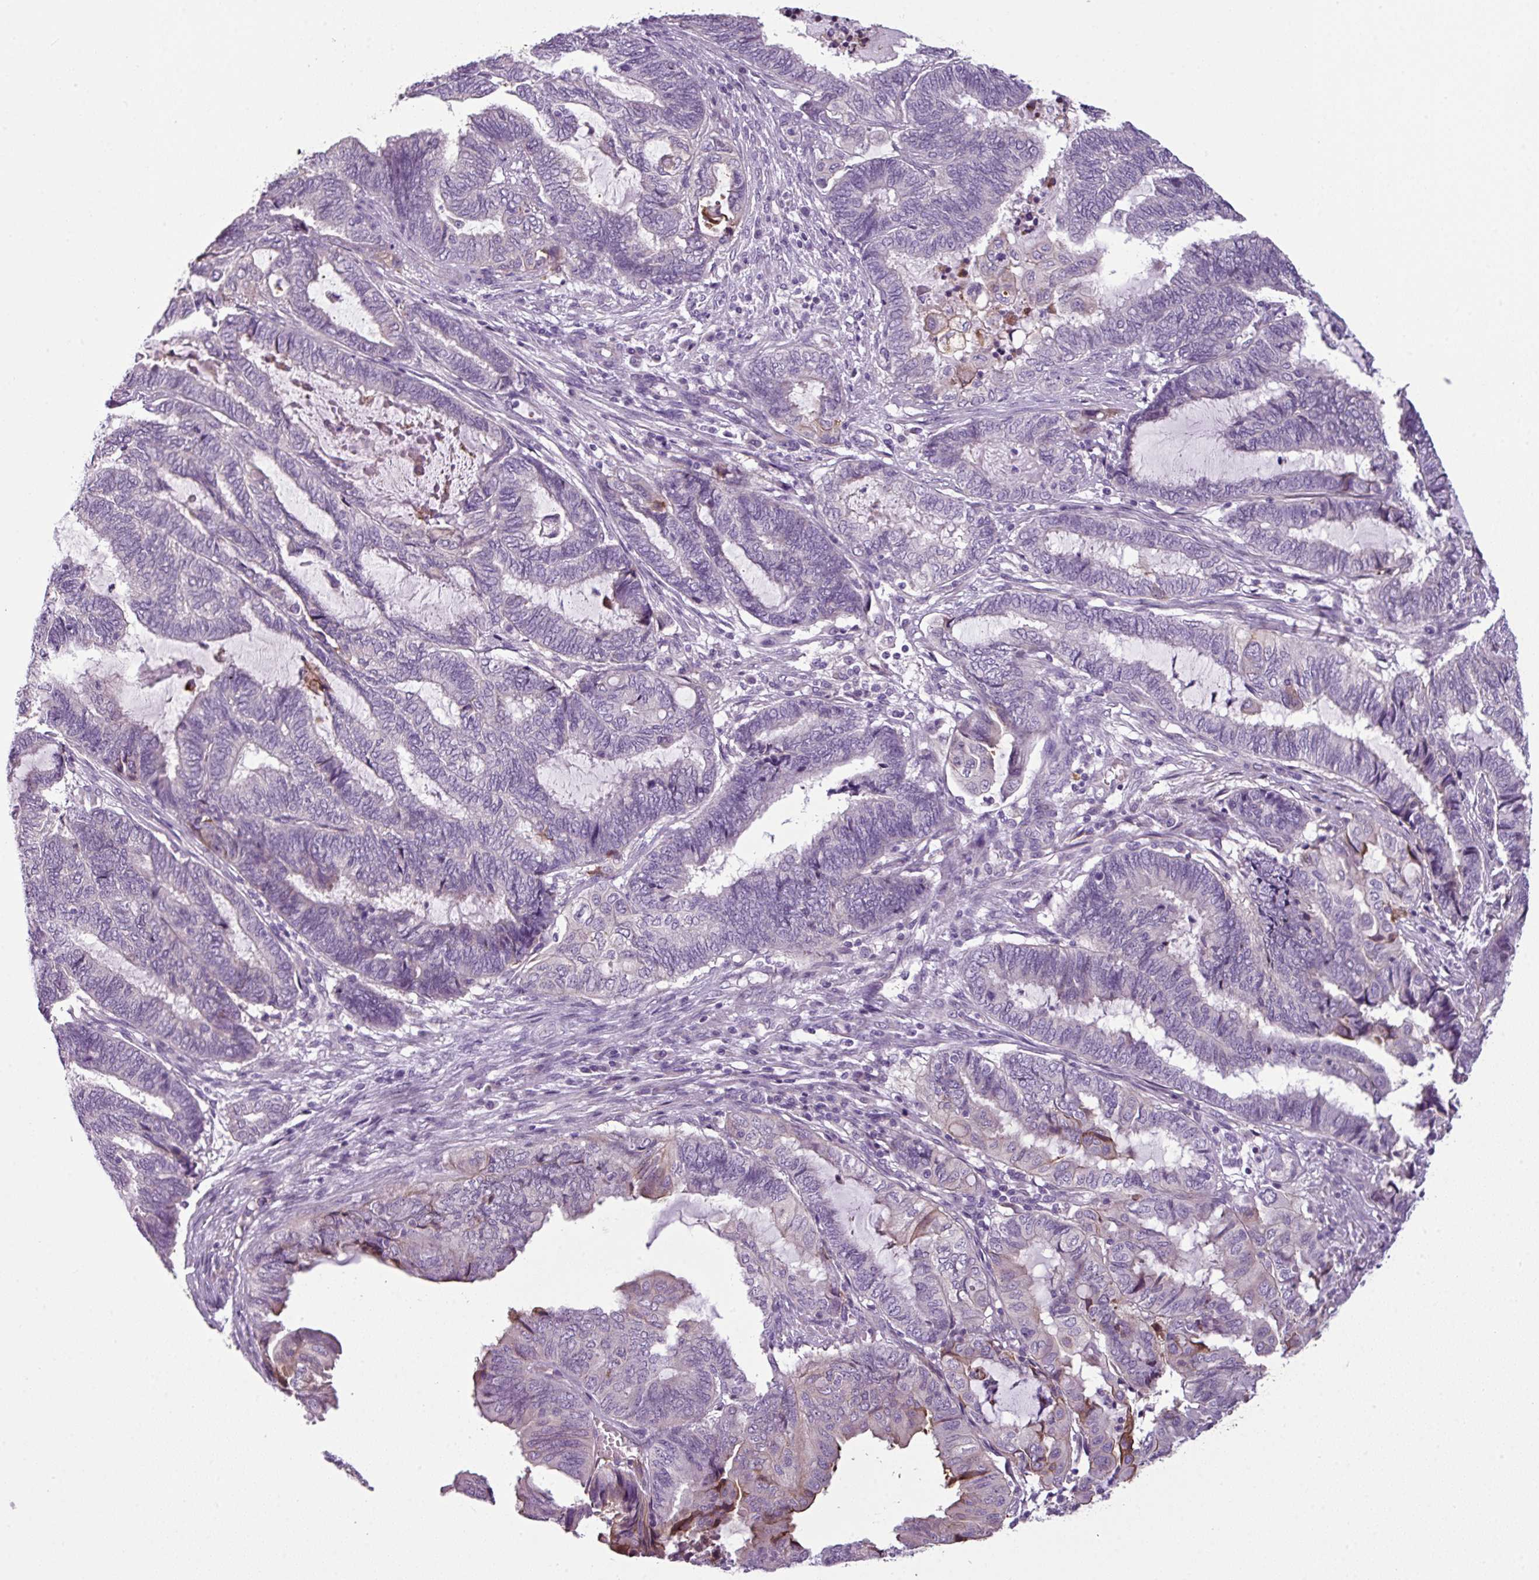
{"staining": {"intensity": "weak", "quantity": "<25%", "location": "cytoplasmic/membranous"}, "tissue": "endometrial cancer", "cell_type": "Tumor cells", "image_type": "cancer", "snomed": [{"axis": "morphology", "description": "Adenocarcinoma, NOS"}, {"axis": "topography", "description": "Uterus"}, {"axis": "topography", "description": "Endometrium"}], "caption": "IHC photomicrograph of human endometrial adenocarcinoma stained for a protein (brown), which displays no expression in tumor cells. The staining was performed using DAB (3,3'-diaminobenzidine) to visualize the protein expression in brown, while the nuclei were stained in blue with hematoxylin (Magnification: 20x).", "gene": "TMEM178B", "patient": {"sex": "female", "age": 70}}